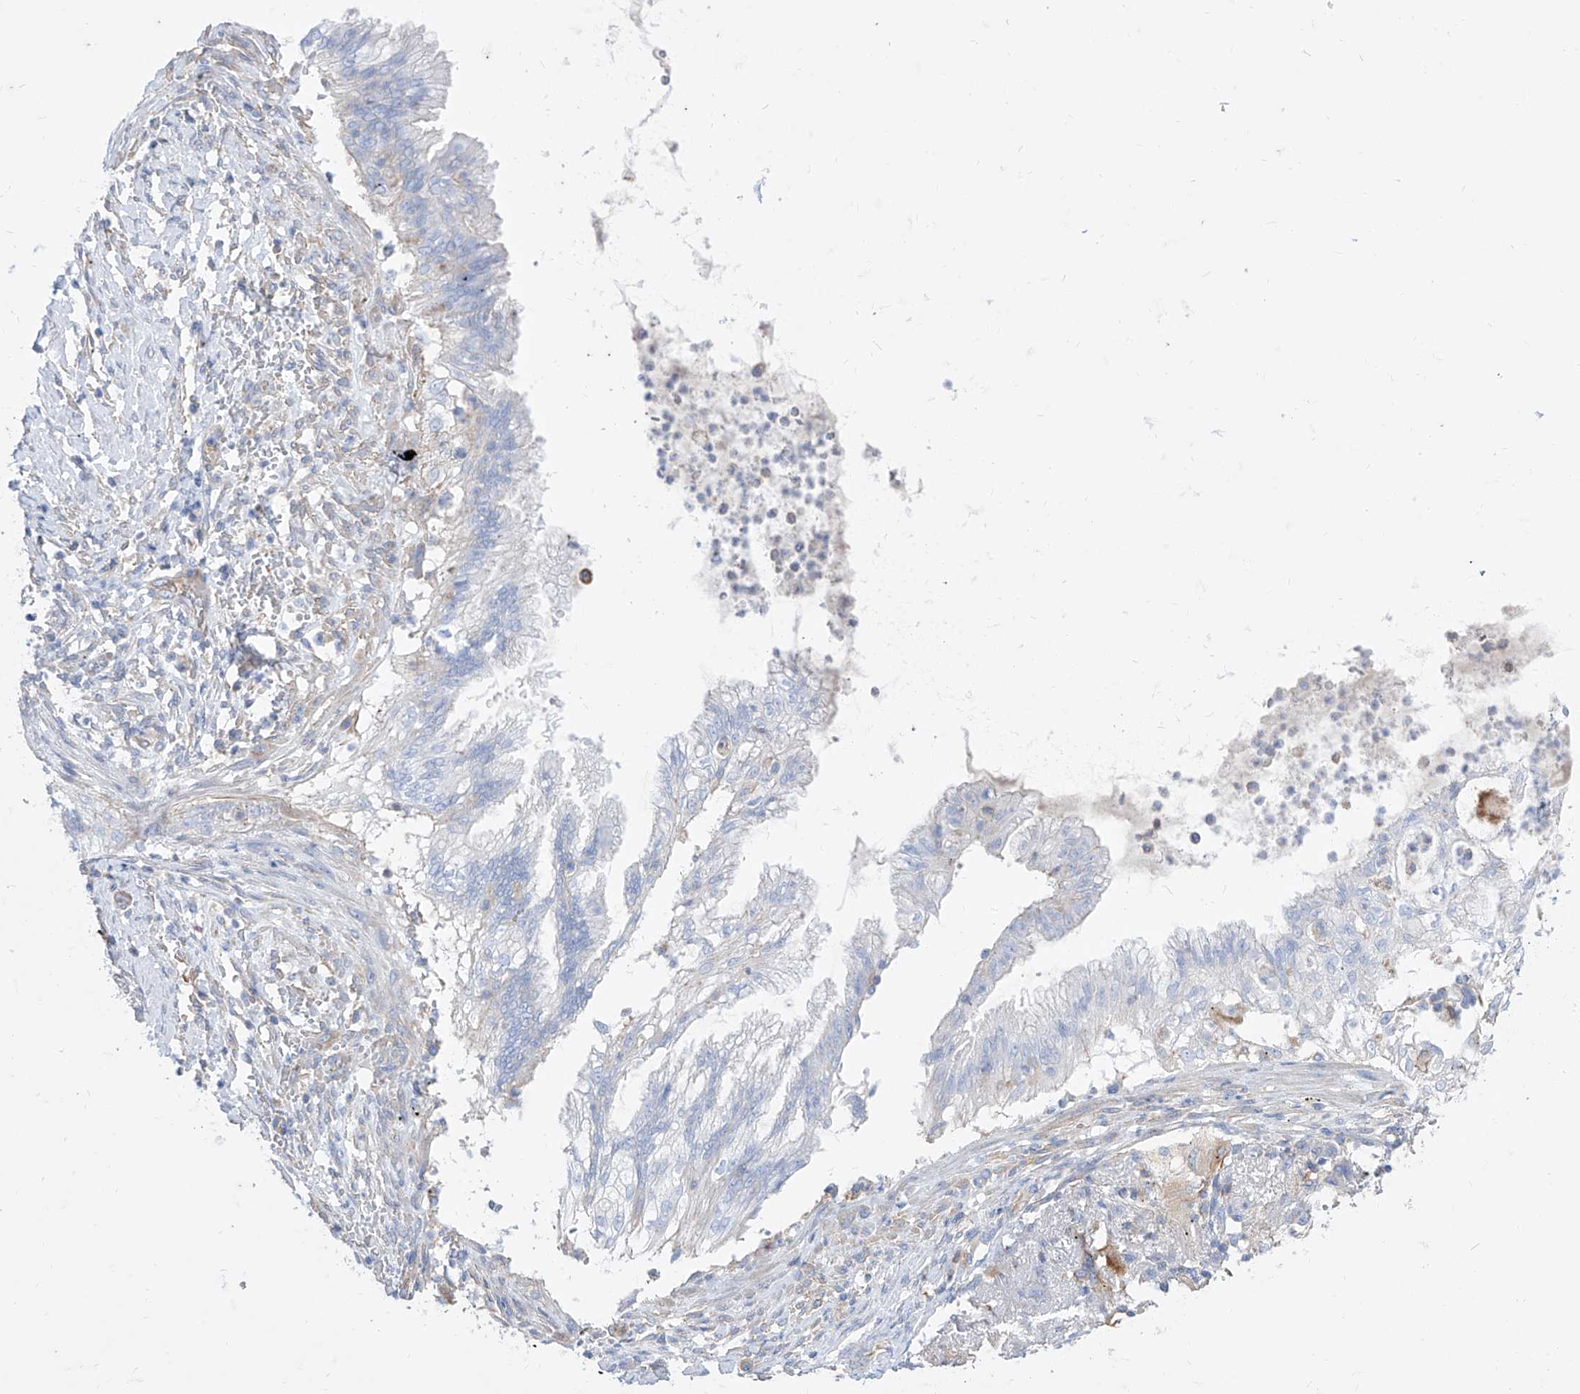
{"staining": {"intensity": "negative", "quantity": "none", "location": "none"}, "tissue": "lung cancer", "cell_type": "Tumor cells", "image_type": "cancer", "snomed": [{"axis": "morphology", "description": "Adenocarcinoma, NOS"}, {"axis": "topography", "description": "Lung"}], "caption": "The histopathology image displays no staining of tumor cells in lung adenocarcinoma.", "gene": "C1orf74", "patient": {"sex": "female", "age": 70}}